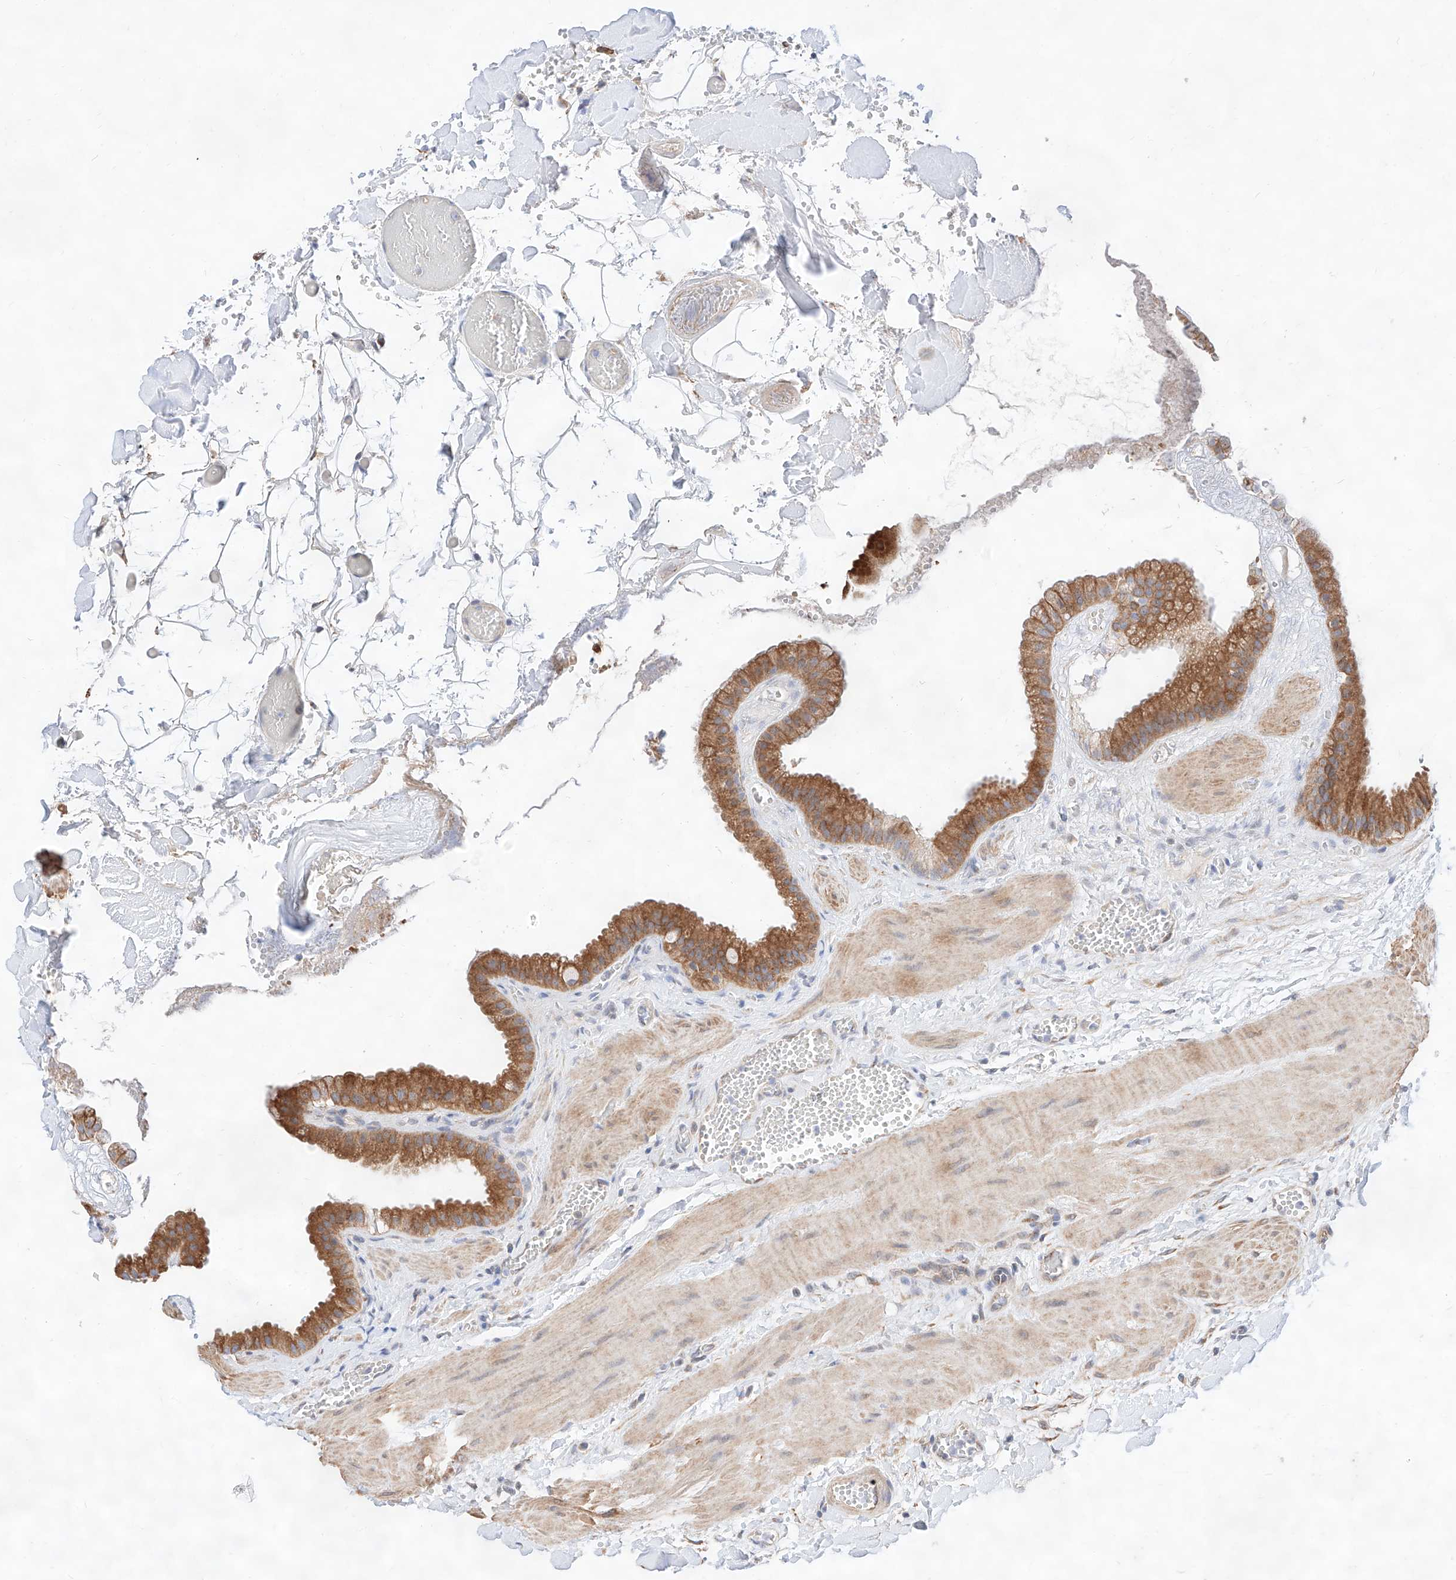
{"staining": {"intensity": "moderate", "quantity": ">75%", "location": "cytoplasmic/membranous"}, "tissue": "gallbladder", "cell_type": "Glandular cells", "image_type": "normal", "snomed": [{"axis": "morphology", "description": "Normal tissue, NOS"}, {"axis": "topography", "description": "Gallbladder"}], "caption": "The histopathology image exhibits a brown stain indicating the presence of a protein in the cytoplasmic/membranous of glandular cells in gallbladder. Nuclei are stained in blue.", "gene": "ATP9B", "patient": {"sex": "male", "age": 55}}